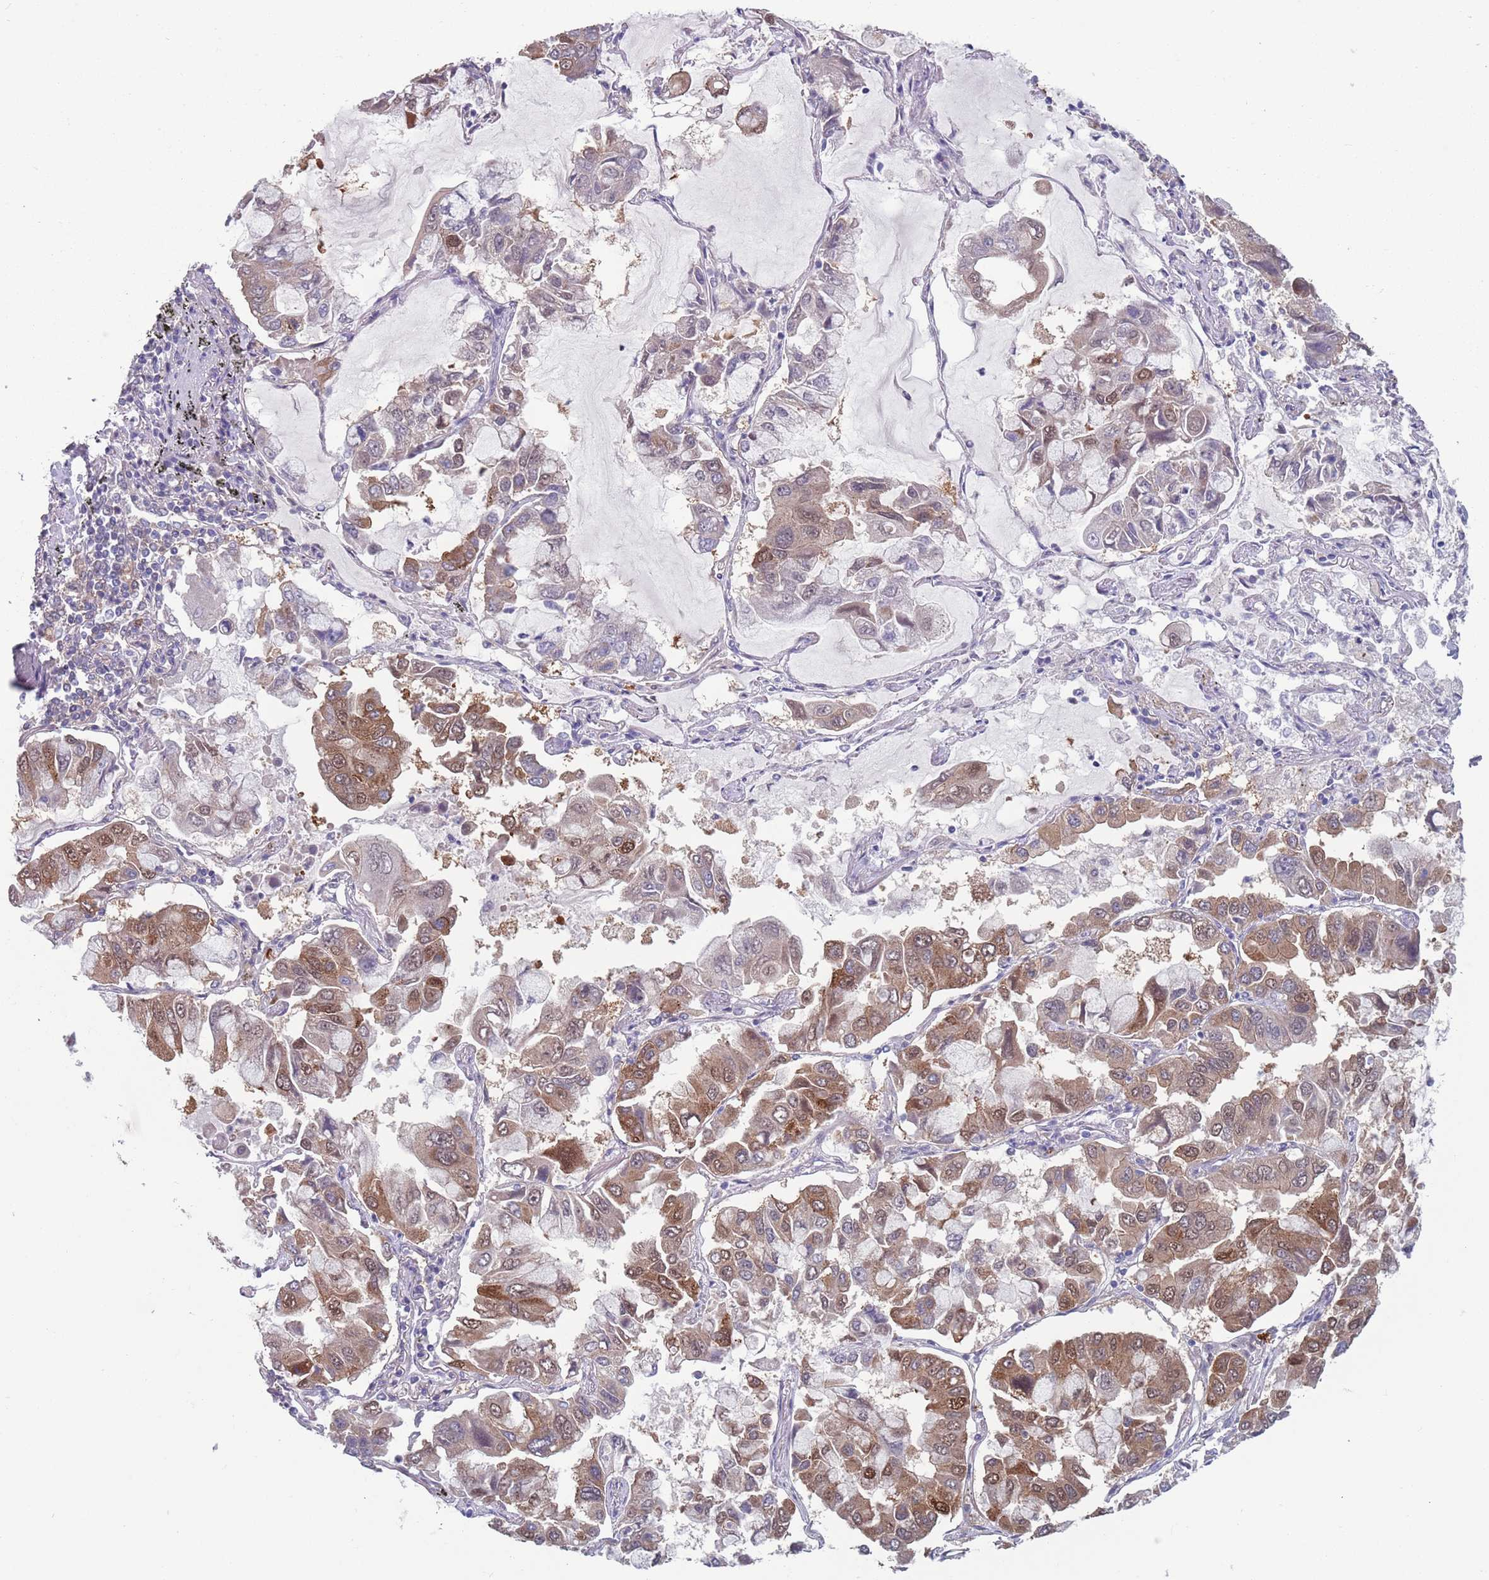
{"staining": {"intensity": "moderate", "quantity": ">75%", "location": "cytoplasmic/membranous,nuclear"}, "tissue": "lung cancer", "cell_type": "Tumor cells", "image_type": "cancer", "snomed": [{"axis": "morphology", "description": "Adenocarcinoma, NOS"}, {"axis": "topography", "description": "Lung"}], "caption": "Brown immunohistochemical staining in lung cancer (adenocarcinoma) shows moderate cytoplasmic/membranous and nuclear positivity in about >75% of tumor cells.", "gene": "CLNS1A", "patient": {"sex": "male", "age": 64}}